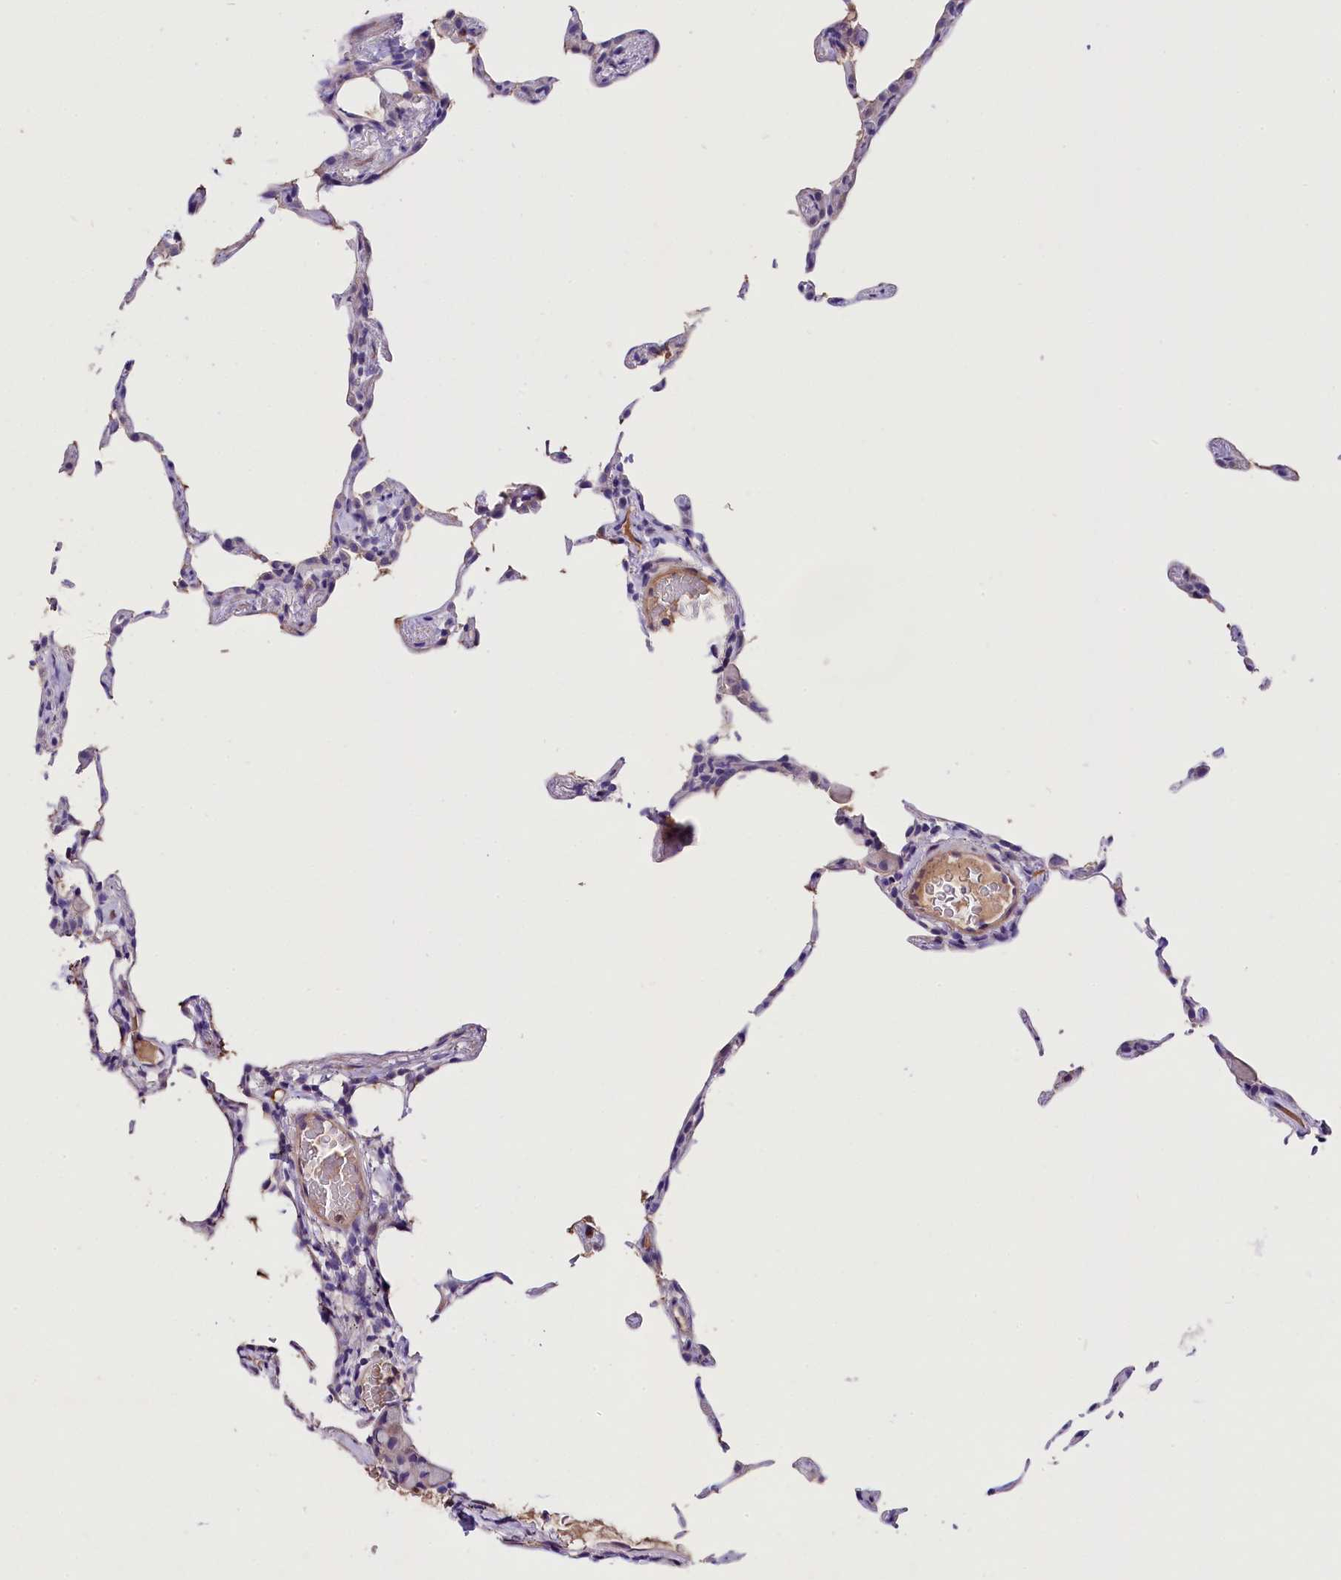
{"staining": {"intensity": "negative", "quantity": "none", "location": "none"}, "tissue": "lung", "cell_type": "Alveolar cells", "image_type": "normal", "snomed": [{"axis": "morphology", "description": "Normal tissue, NOS"}, {"axis": "topography", "description": "Lung"}], "caption": "An immunohistochemistry histopathology image of unremarkable lung is shown. There is no staining in alveolar cells of lung. (DAB IHC, high magnification).", "gene": "MEX3B", "patient": {"sex": "female", "age": 57}}